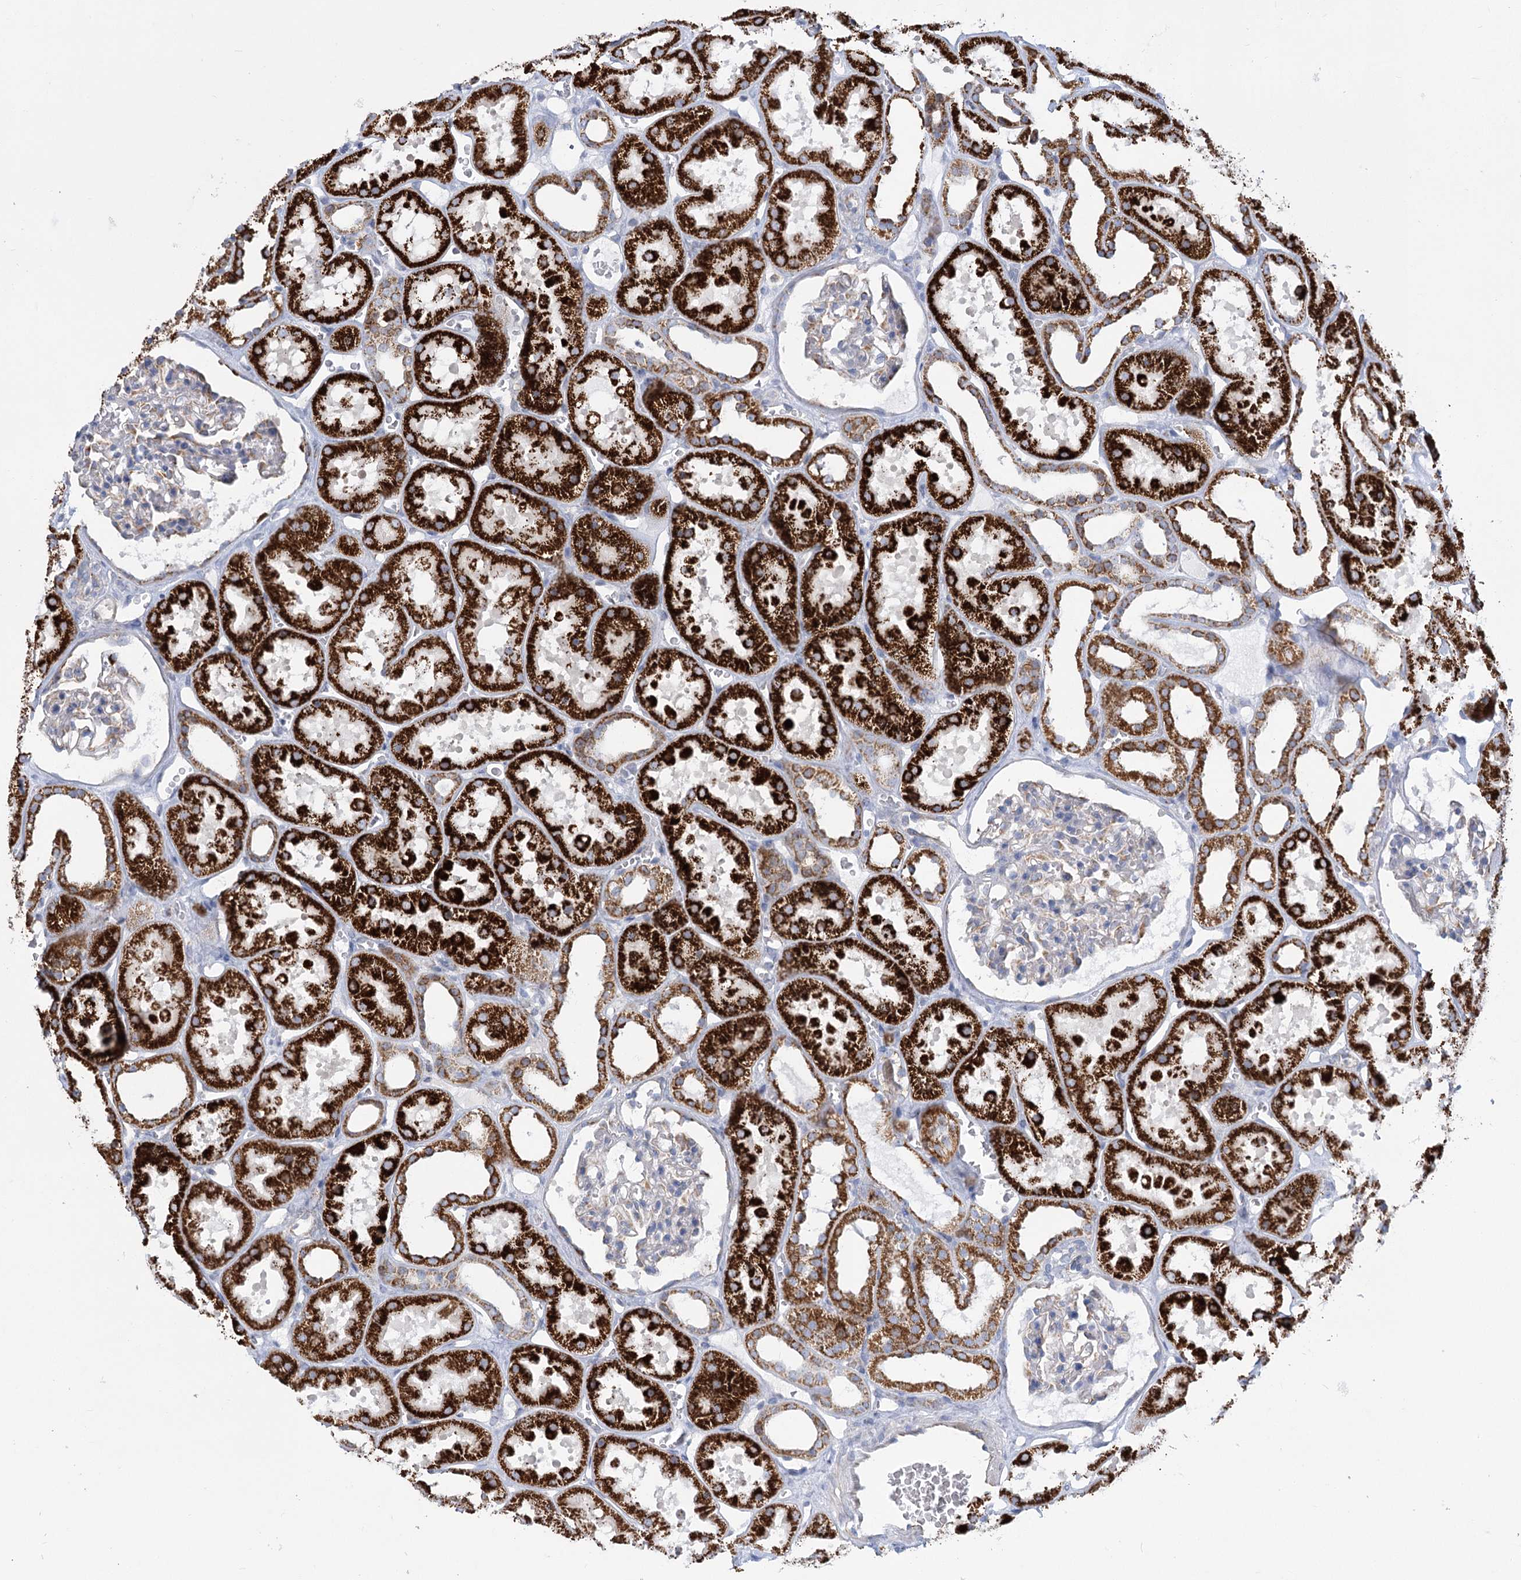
{"staining": {"intensity": "moderate", "quantity": "25%-75%", "location": "cytoplasmic/membranous"}, "tissue": "kidney", "cell_type": "Cells in glomeruli", "image_type": "normal", "snomed": [{"axis": "morphology", "description": "Normal tissue, NOS"}, {"axis": "topography", "description": "Kidney"}], "caption": "IHC photomicrograph of benign kidney: kidney stained using IHC demonstrates medium levels of moderate protein expression localized specifically in the cytoplasmic/membranous of cells in glomeruli, appearing as a cytoplasmic/membranous brown color.", "gene": "DHTKD1", "patient": {"sex": "female", "age": 41}}